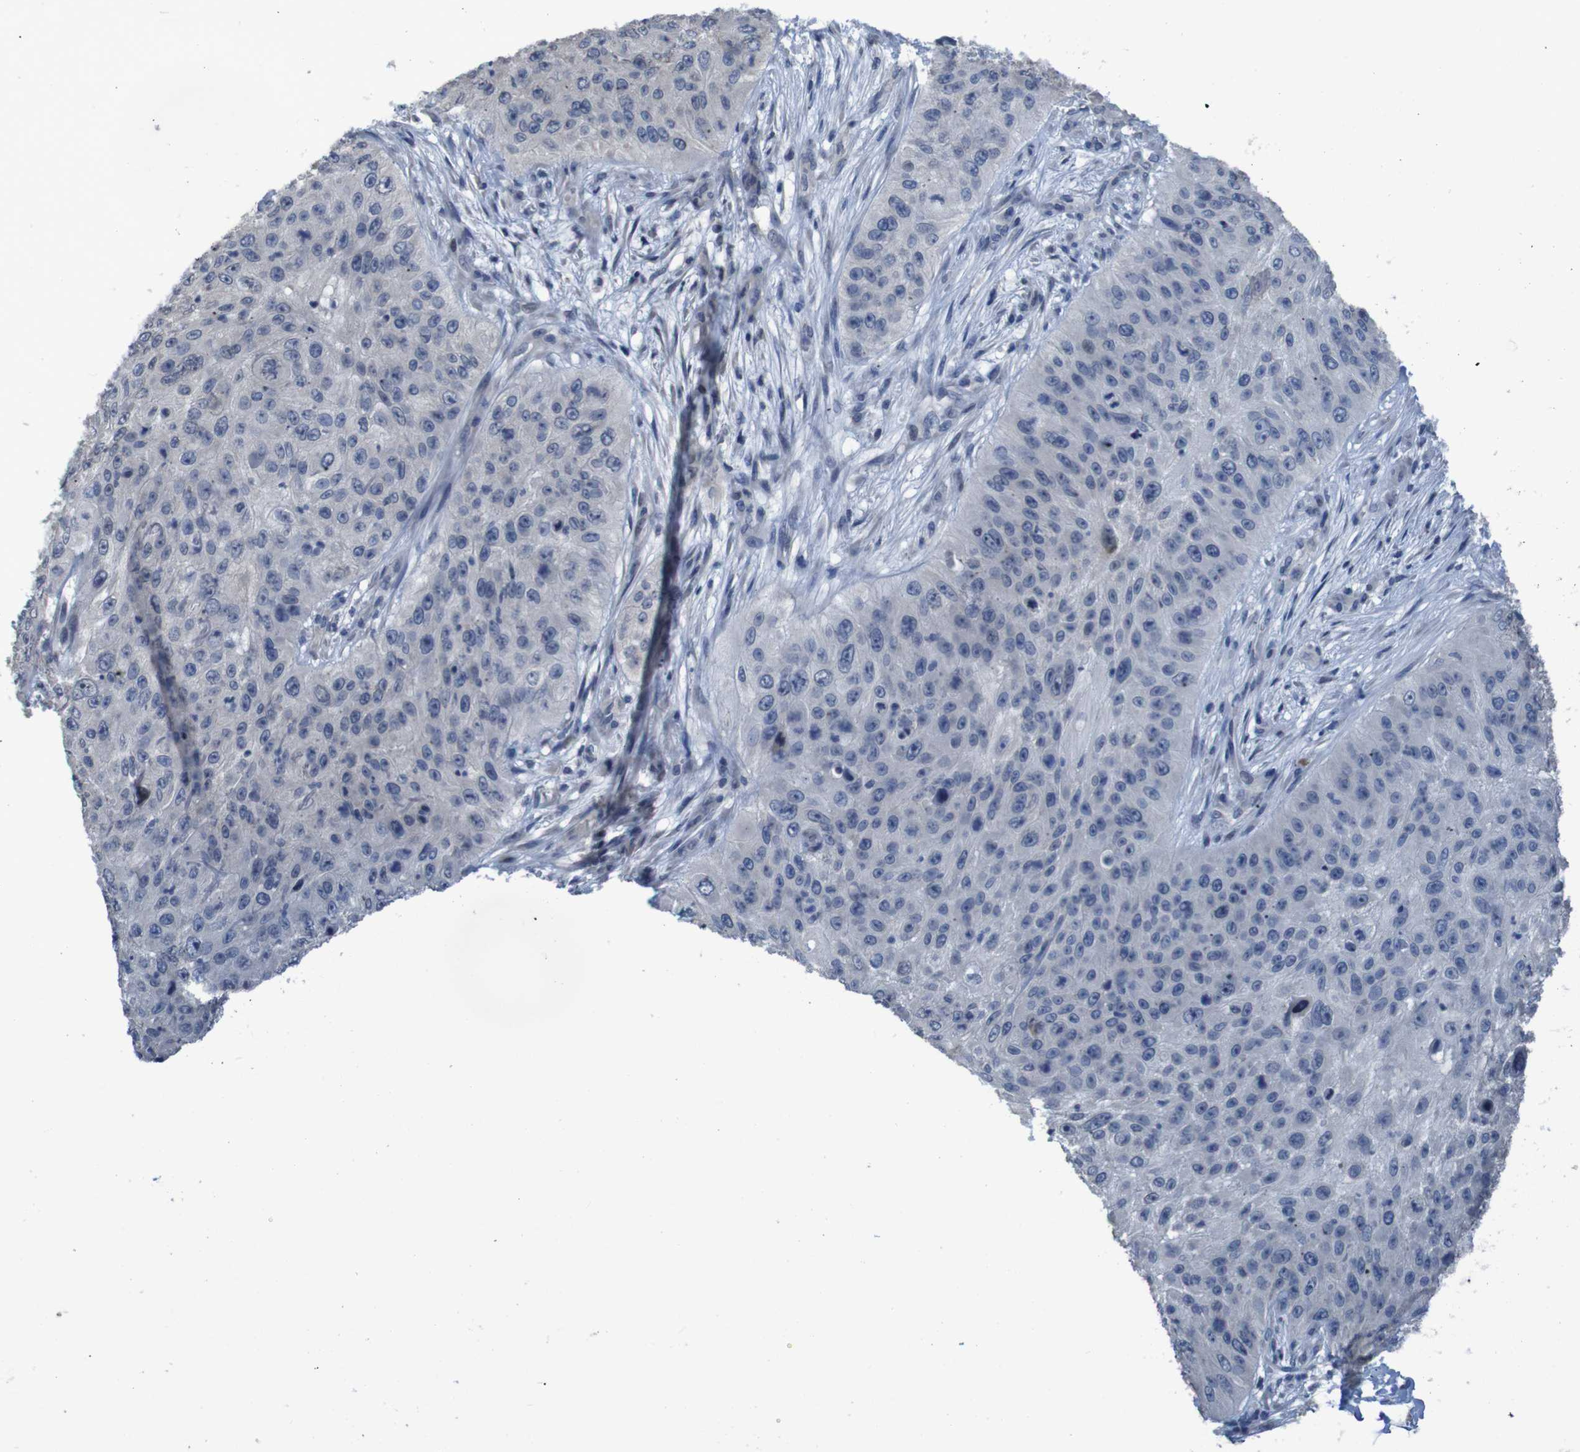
{"staining": {"intensity": "negative", "quantity": "none", "location": "none"}, "tissue": "skin cancer", "cell_type": "Tumor cells", "image_type": "cancer", "snomed": [{"axis": "morphology", "description": "Squamous cell carcinoma, NOS"}, {"axis": "topography", "description": "Skin"}], "caption": "Immunohistochemical staining of human squamous cell carcinoma (skin) displays no significant expression in tumor cells.", "gene": "CLDN18", "patient": {"sex": "female", "age": 80}}